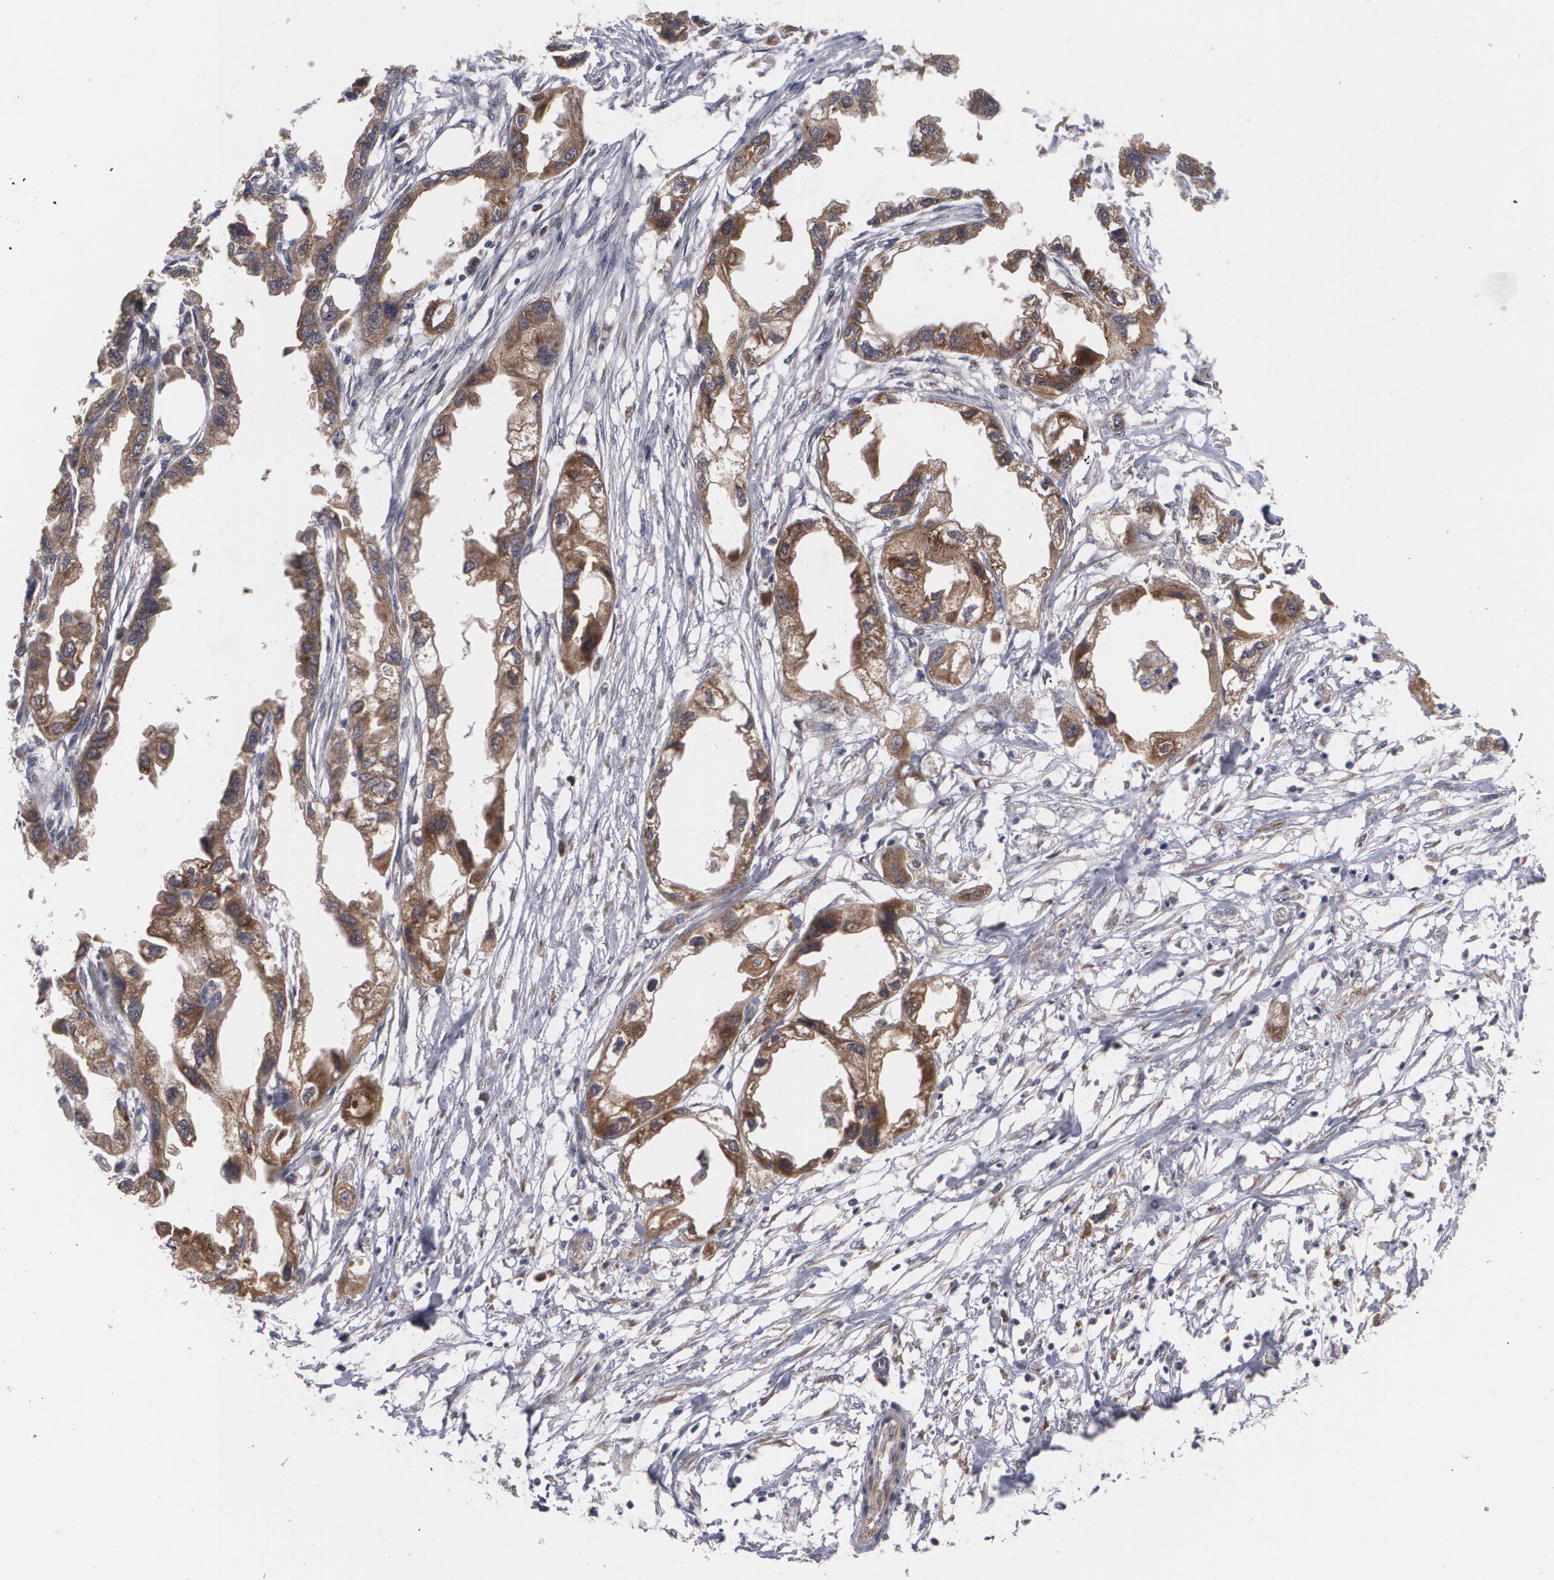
{"staining": {"intensity": "moderate", "quantity": ">75%", "location": "cytoplasmic/membranous"}, "tissue": "endometrial cancer", "cell_type": "Tumor cells", "image_type": "cancer", "snomed": [{"axis": "morphology", "description": "Adenocarcinoma, NOS"}, {"axis": "topography", "description": "Endometrium"}], "caption": "Immunohistochemical staining of human endometrial cancer demonstrates medium levels of moderate cytoplasmic/membranous protein positivity in approximately >75% of tumor cells.", "gene": "BMP6", "patient": {"sex": "female", "age": 67}}